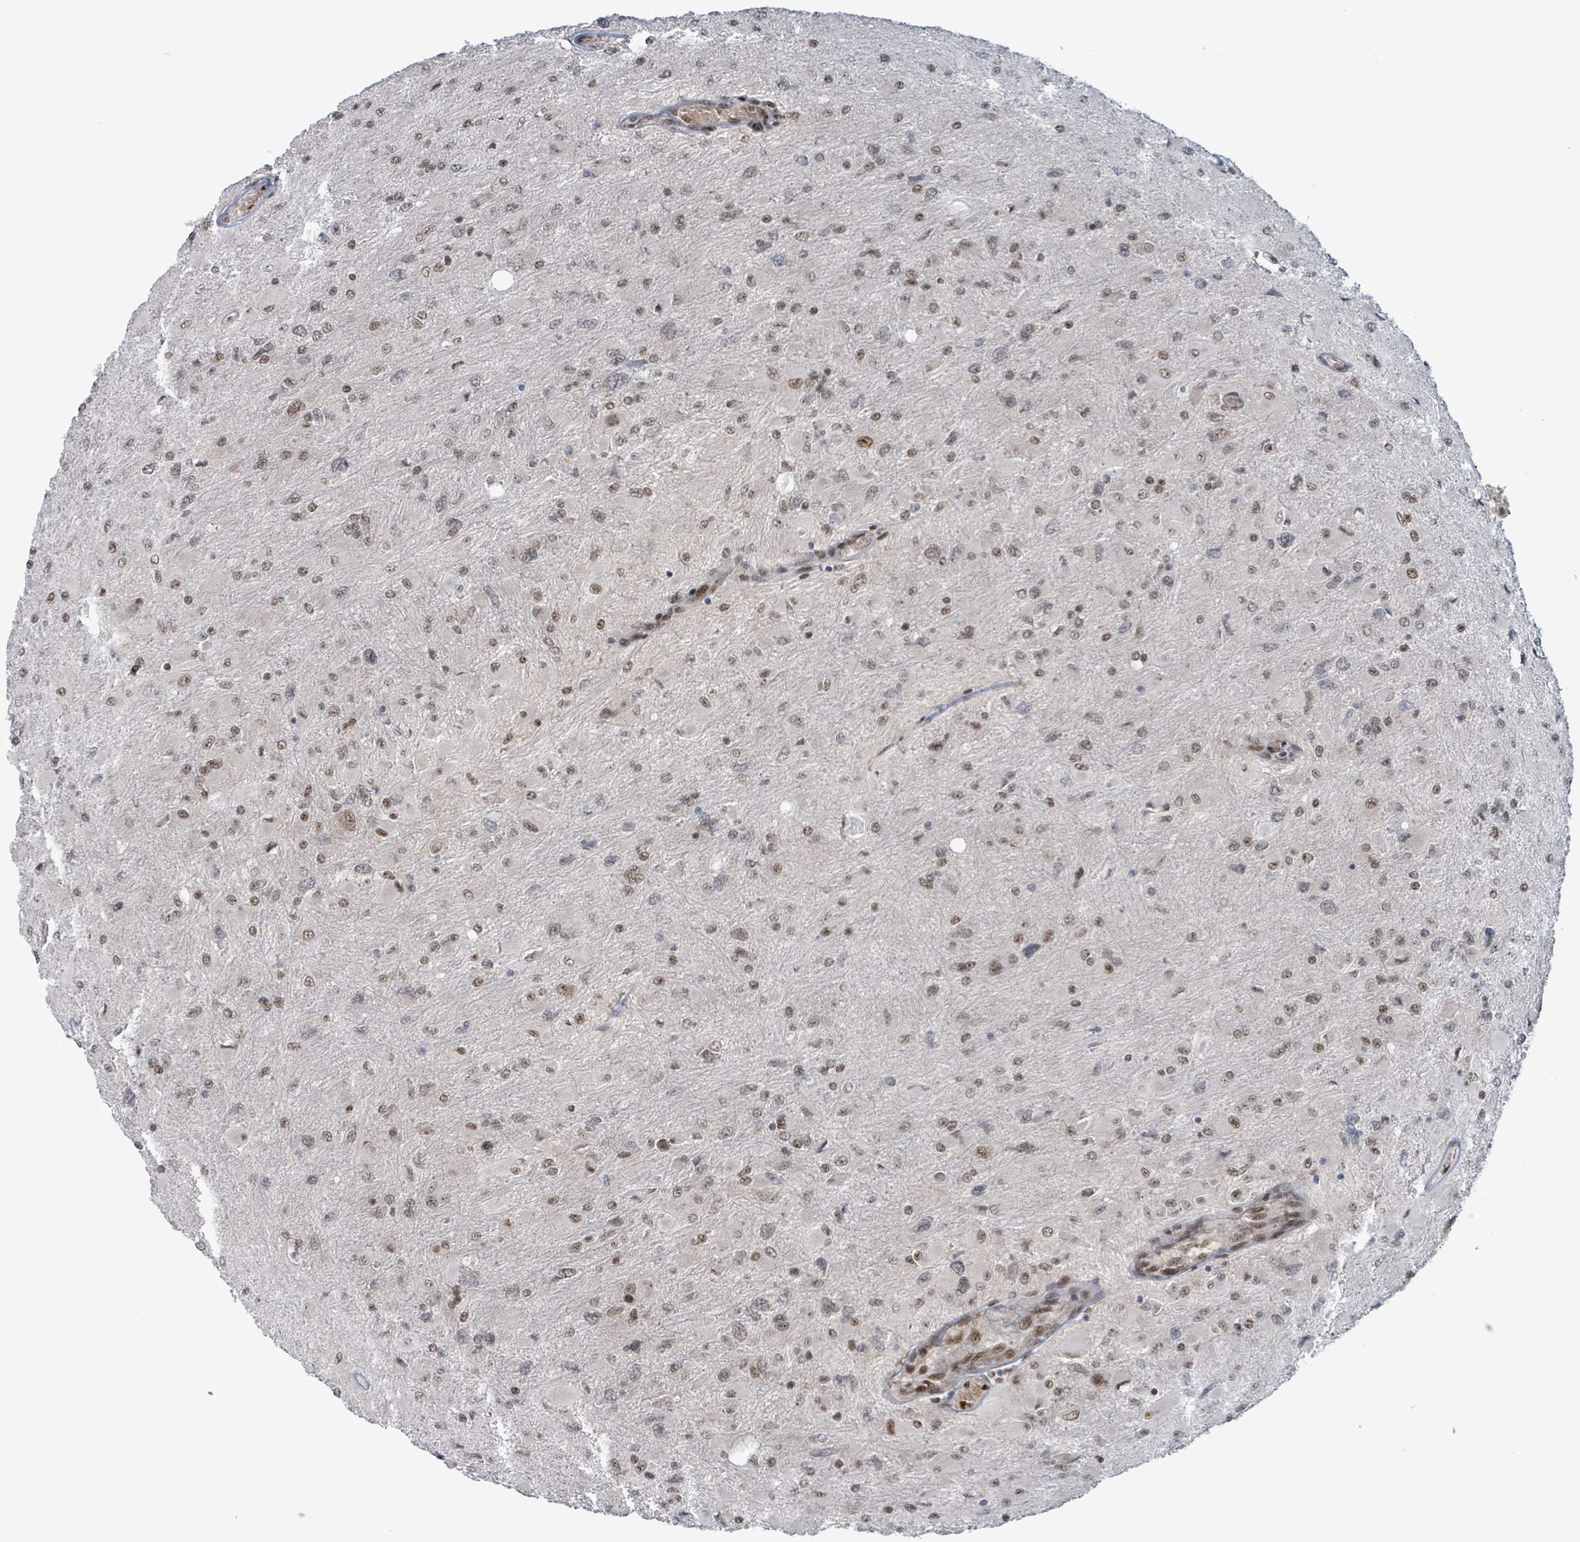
{"staining": {"intensity": "moderate", "quantity": ">75%", "location": "nuclear"}, "tissue": "glioma", "cell_type": "Tumor cells", "image_type": "cancer", "snomed": [{"axis": "morphology", "description": "Glioma, malignant, High grade"}, {"axis": "topography", "description": "Cerebral cortex"}], "caption": "IHC (DAB (3,3'-diaminobenzidine)) staining of human glioma displays moderate nuclear protein staining in approximately >75% of tumor cells.", "gene": "KLF3", "patient": {"sex": "female", "age": 36}}